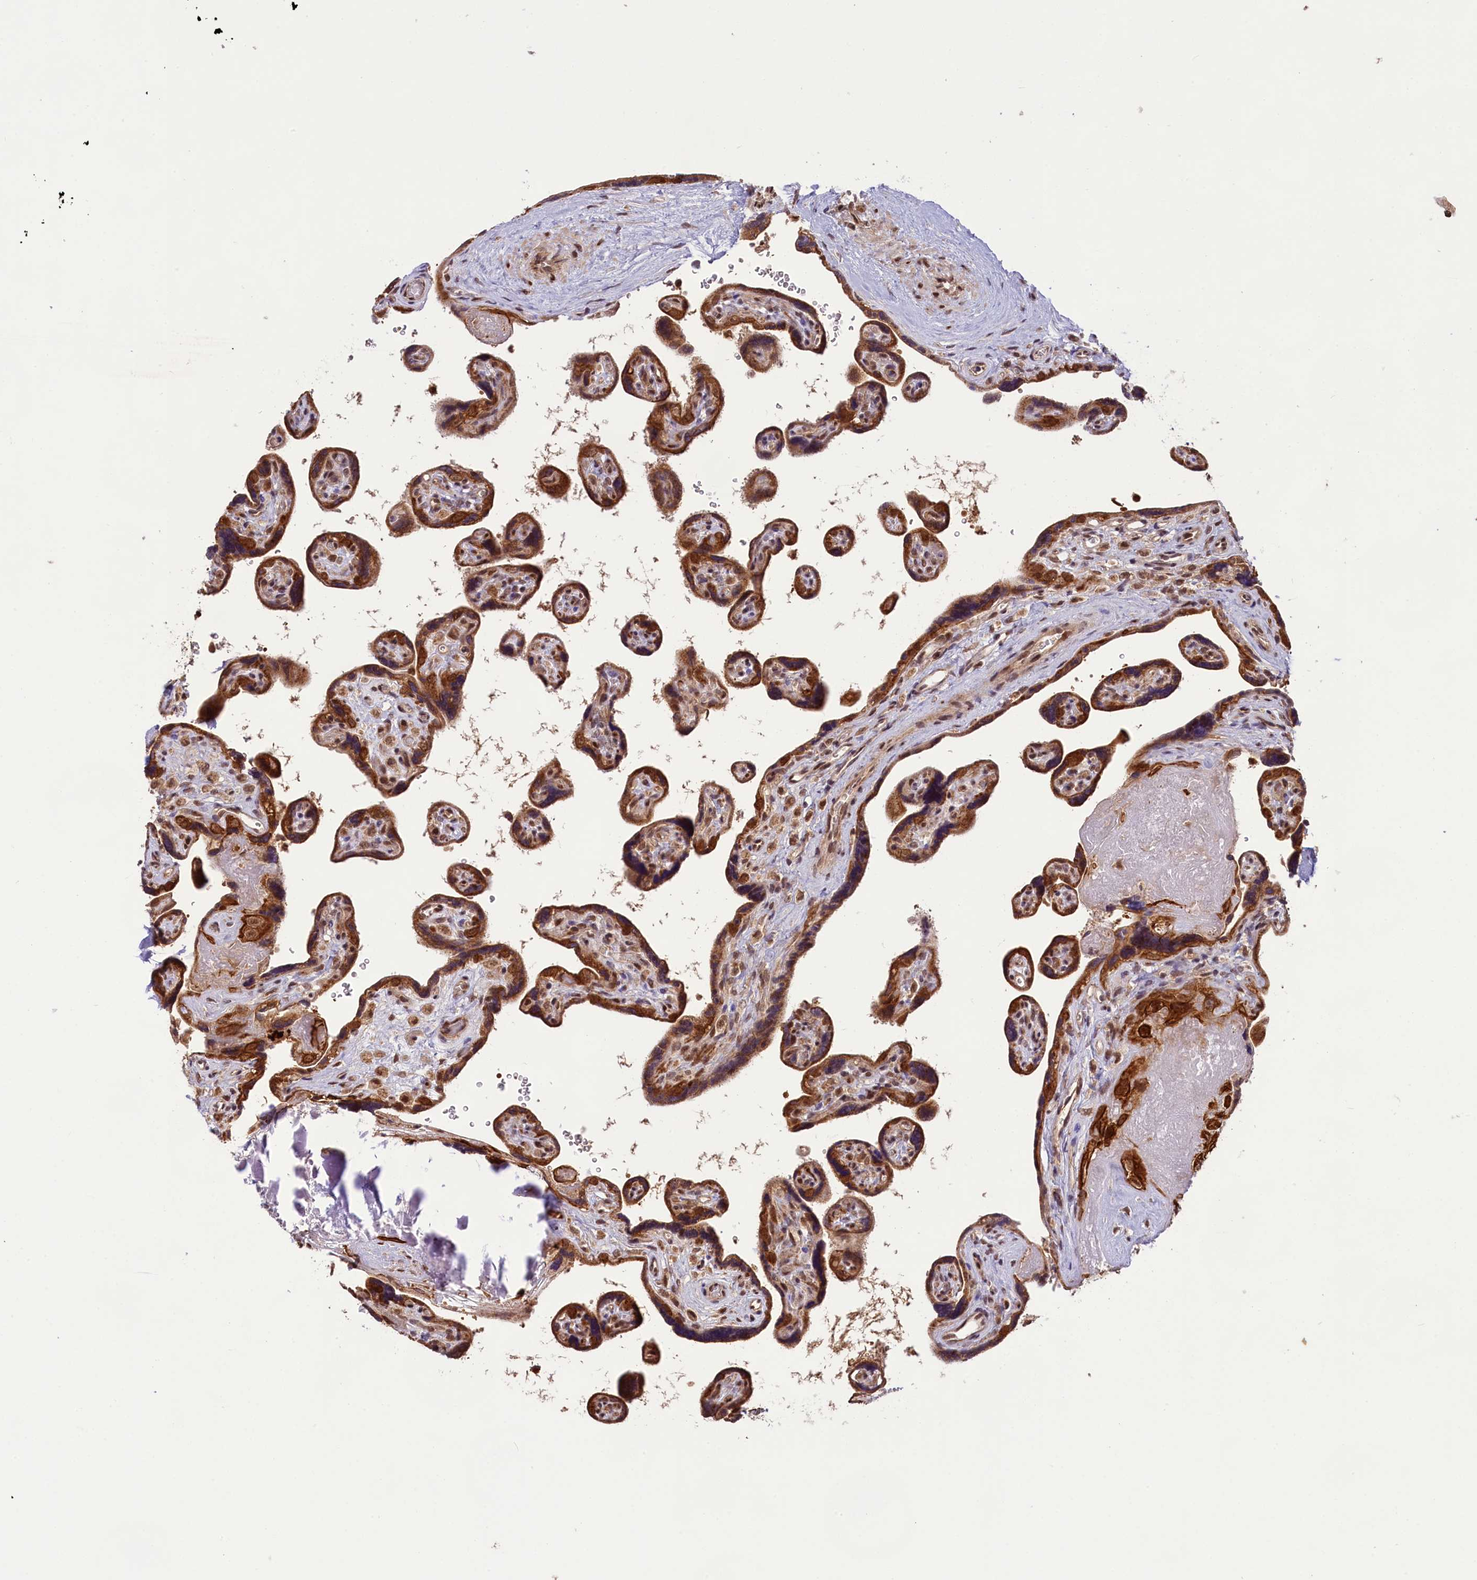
{"staining": {"intensity": "strong", "quantity": "25%-75%", "location": "cytoplasmic/membranous,nuclear"}, "tissue": "placenta", "cell_type": "Trophoblastic cells", "image_type": "normal", "snomed": [{"axis": "morphology", "description": "Normal tissue, NOS"}, {"axis": "topography", "description": "Placenta"}], "caption": "Human placenta stained with a brown dye displays strong cytoplasmic/membranous,nuclear positive expression in about 25%-75% of trophoblastic cells.", "gene": "CARD8", "patient": {"sex": "female", "age": 39}}